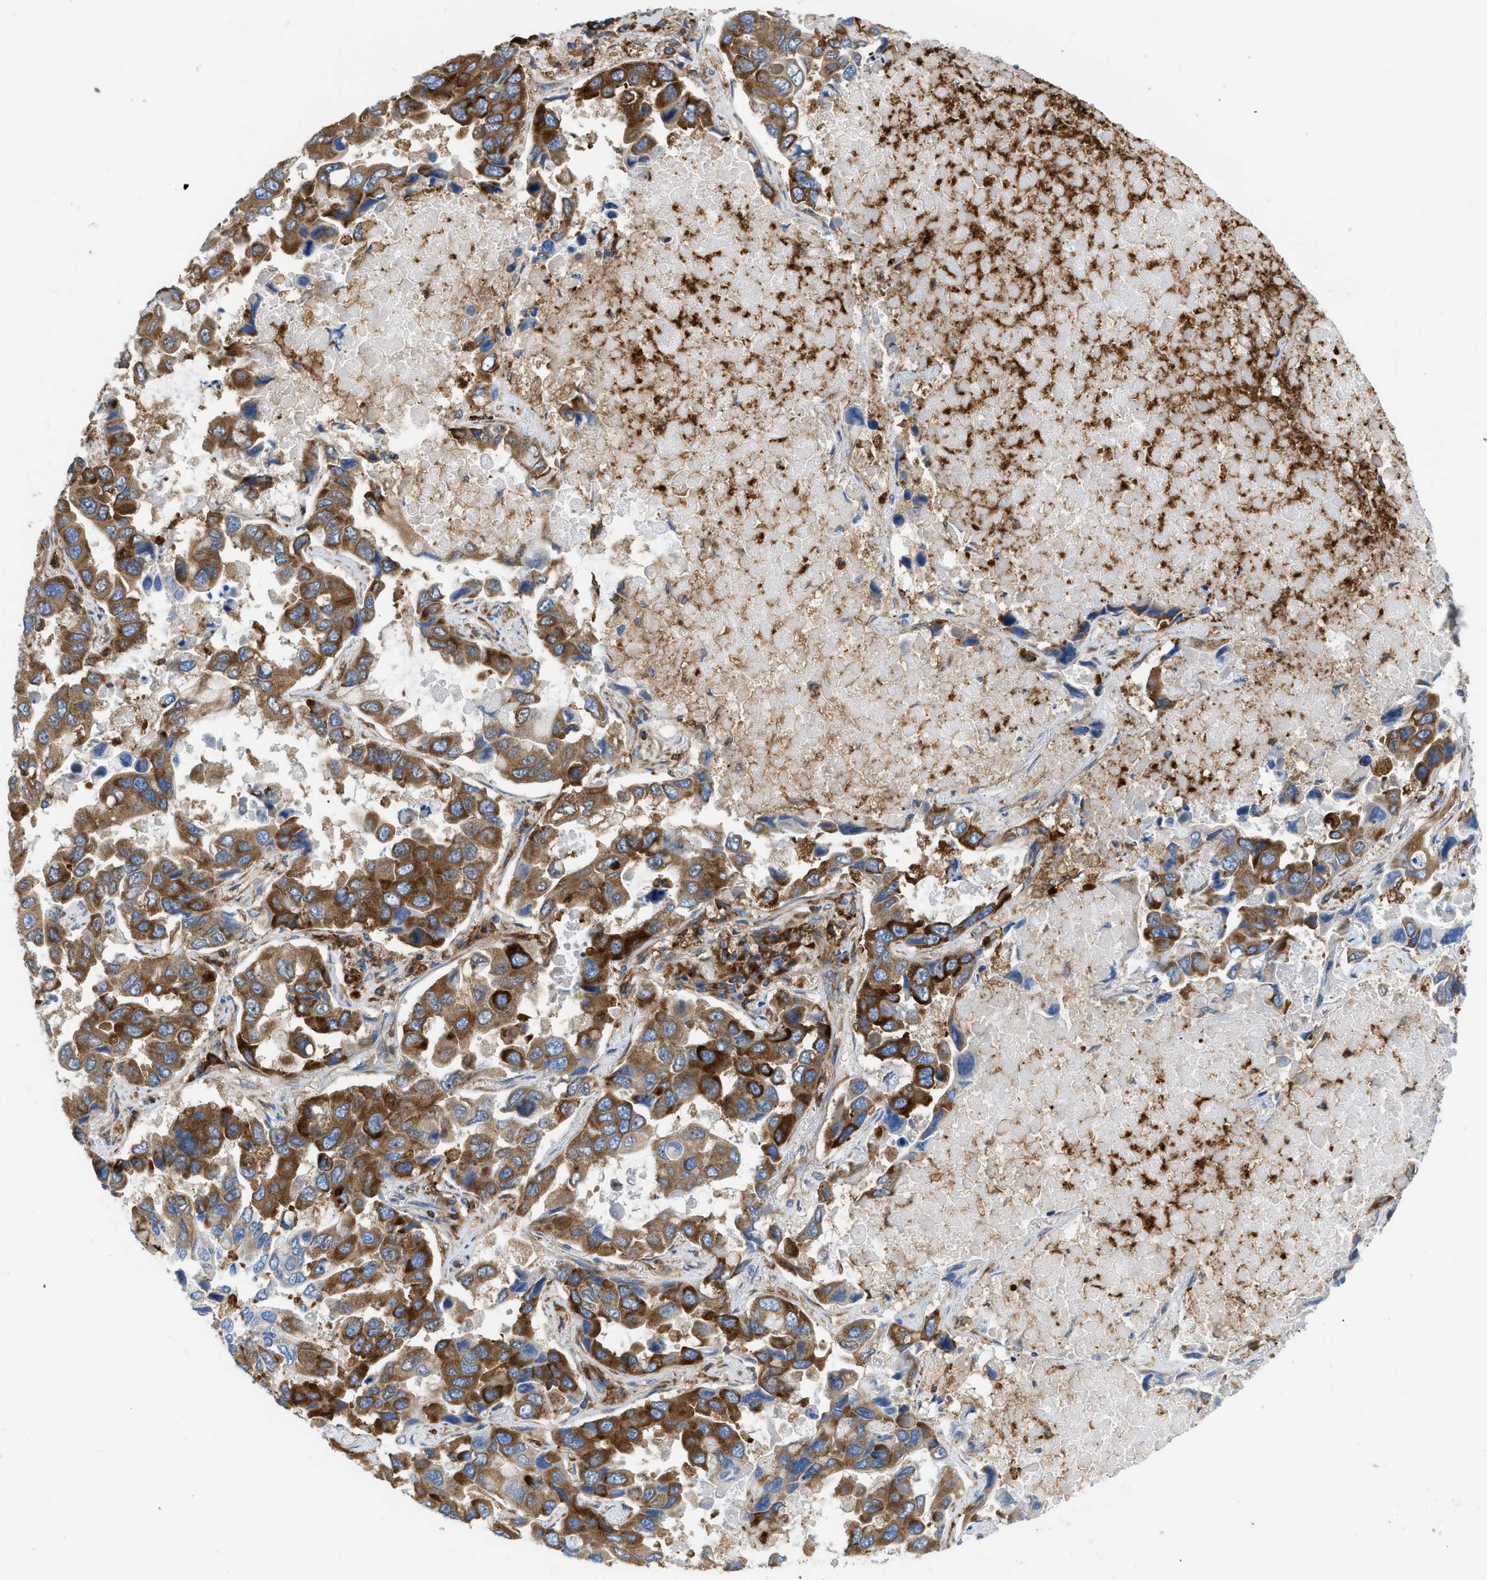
{"staining": {"intensity": "moderate", "quantity": ">75%", "location": "cytoplasmic/membranous"}, "tissue": "lung cancer", "cell_type": "Tumor cells", "image_type": "cancer", "snomed": [{"axis": "morphology", "description": "Adenocarcinoma, NOS"}, {"axis": "topography", "description": "Lung"}], "caption": "Protein staining of lung adenocarcinoma tissue reveals moderate cytoplasmic/membranous expression in approximately >75% of tumor cells.", "gene": "GPAT4", "patient": {"sex": "male", "age": 64}}